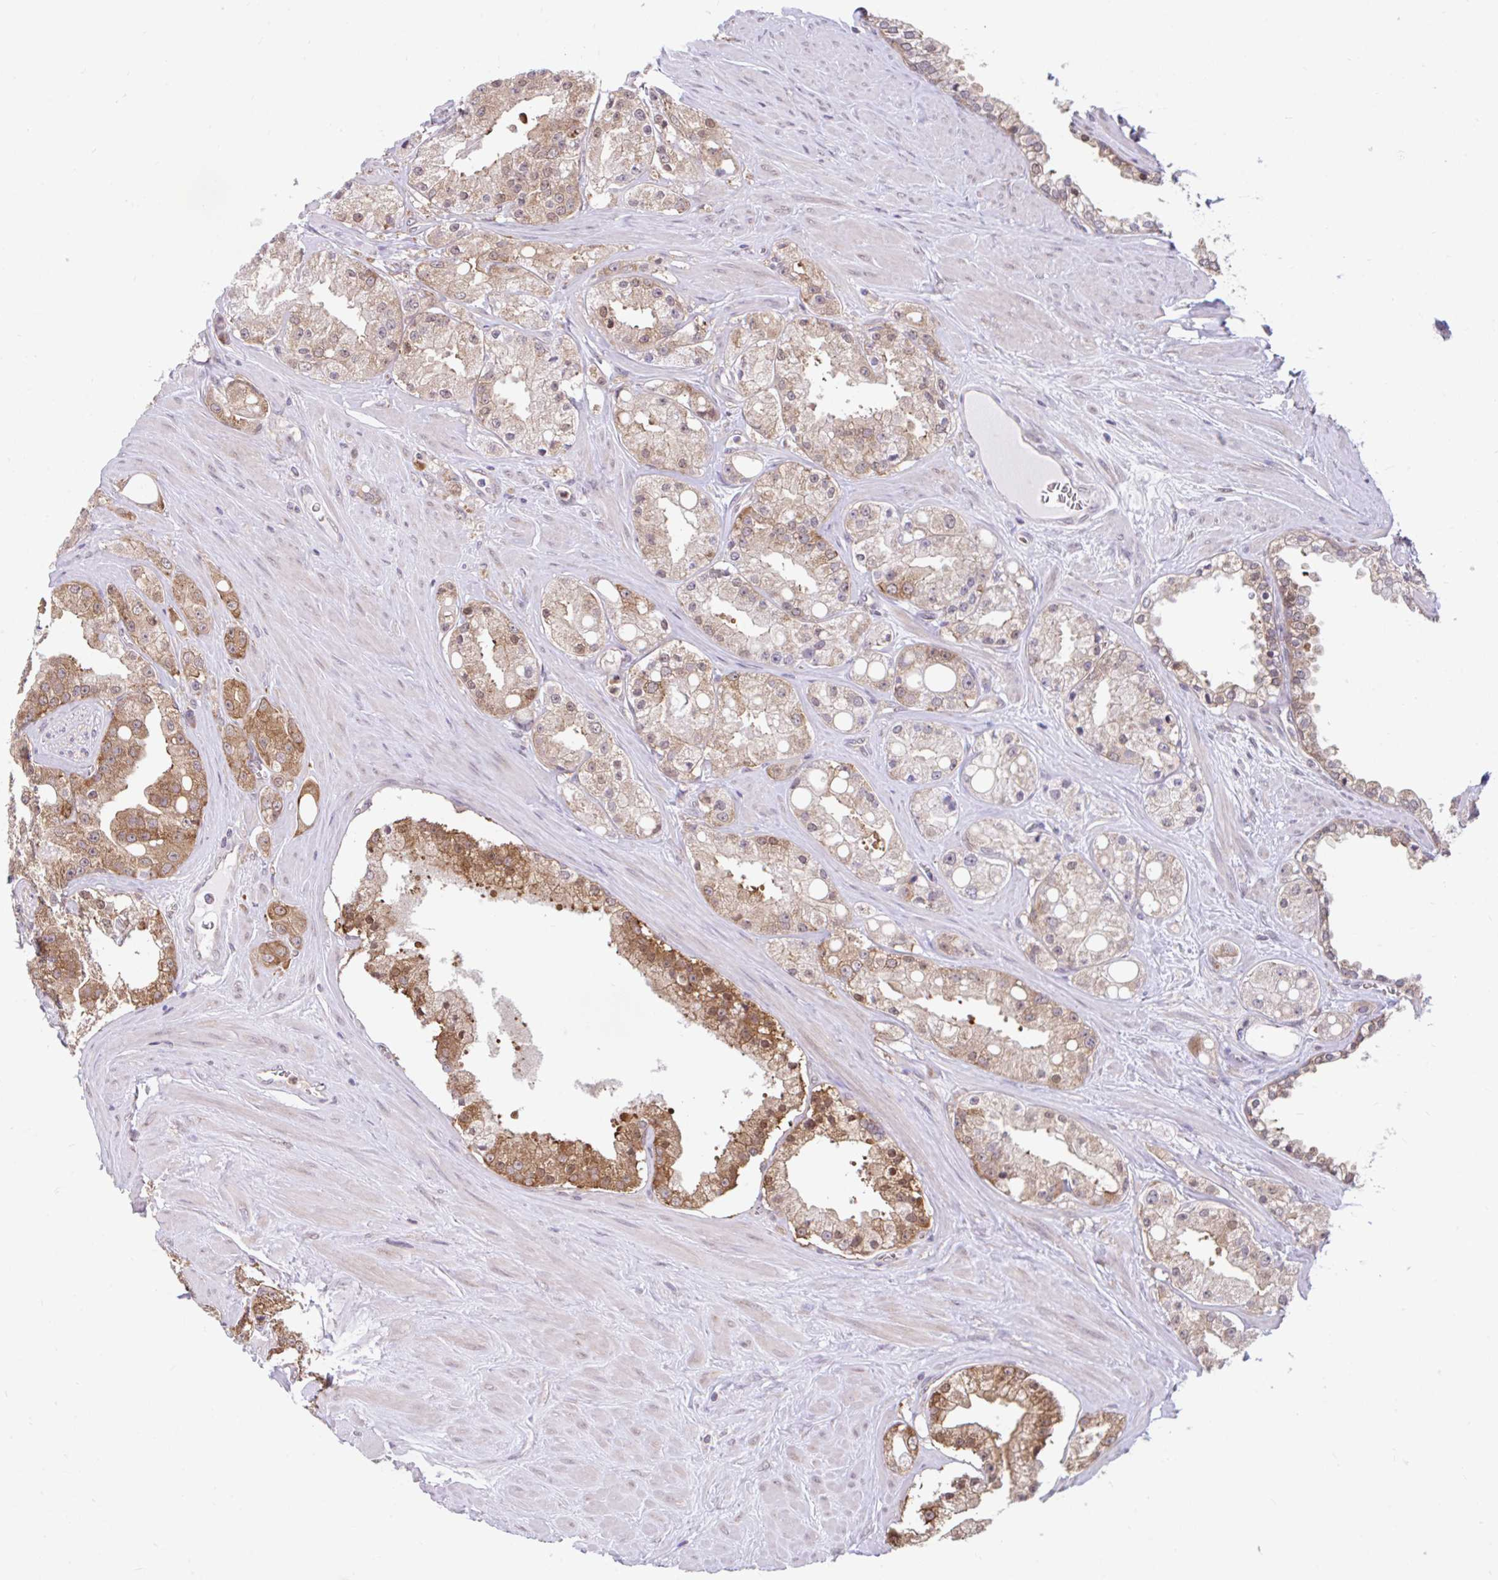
{"staining": {"intensity": "moderate", "quantity": "25%-75%", "location": "cytoplasmic/membranous,nuclear"}, "tissue": "prostate cancer", "cell_type": "Tumor cells", "image_type": "cancer", "snomed": [{"axis": "morphology", "description": "Adenocarcinoma, High grade"}, {"axis": "topography", "description": "Prostate"}], "caption": "Moderate cytoplasmic/membranous and nuclear staining is identified in approximately 25%-75% of tumor cells in prostate adenocarcinoma (high-grade). (Stains: DAB in brown, nuclei in blue, Microscopy: brightfield microscopy at high magnification).", "gene": "RALBP1", "patient": {"sex": "male", "age": 66}}